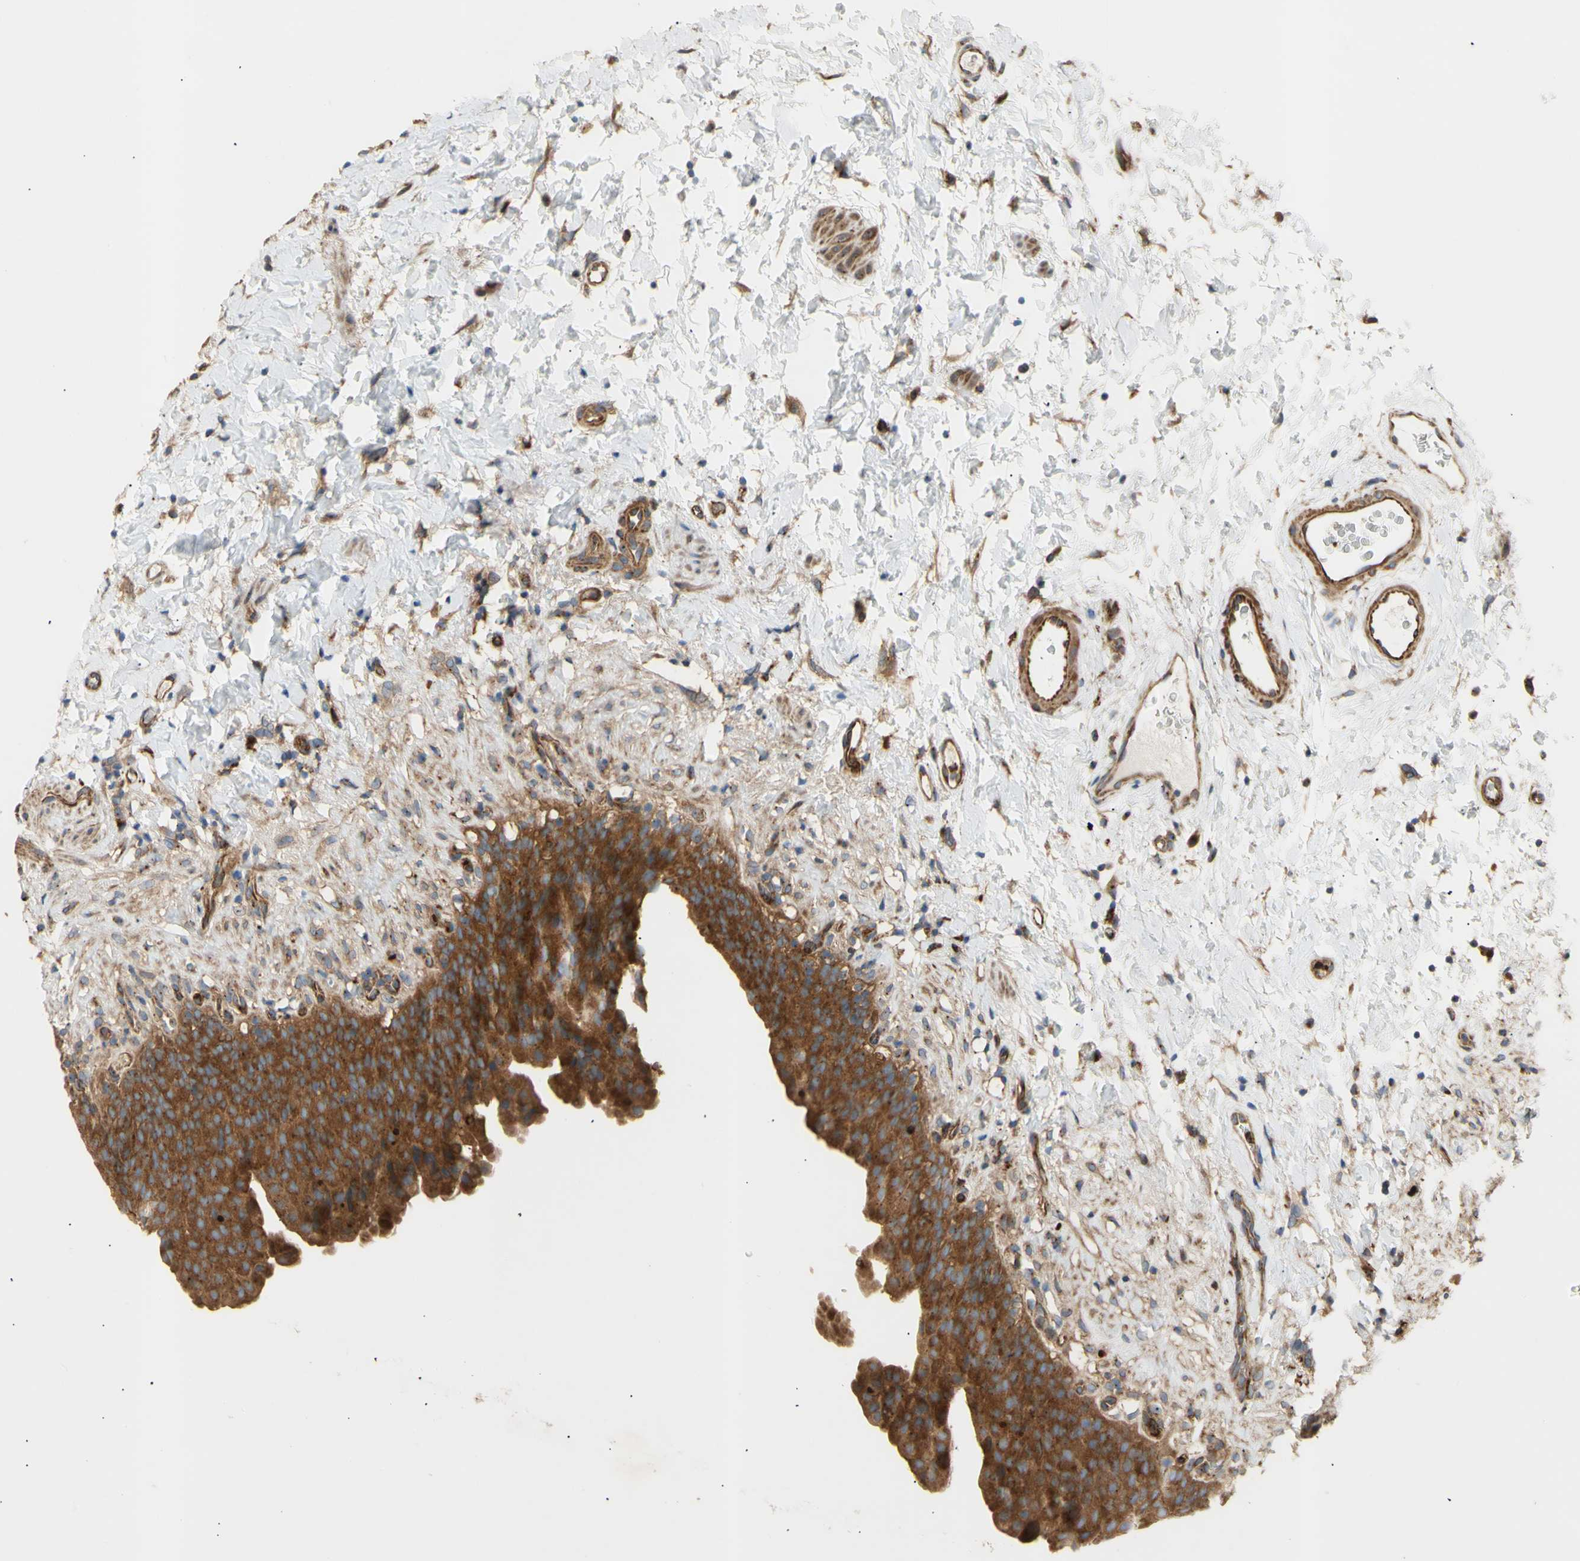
{"staining": {"intensity": "strong", "quantity": ">75%", "location": "cytoplasmic/membranous"}, "tissue": "urinary bladder", "cell_type": "Urothelial cells", "image_type": "normal", "snomed": [{"axis": "morphology", "description": "Normal tissue, NOS"}, {"axis": "topography", "description": "Urinary bladder"}], "caption": "High-power microscopy captured an immunohistochemistry photomicrograph of unremarkable urinary bladder, revealing strong cytoplasmic/membranous expression in about >75% of urothelial cells. (Stains: DAB in brown, nuclei in blue, Microscopy: brightfield microscopy at high magnification).", "gene": "TUBG2", "patient": {"sex": "female", "age": 79}}